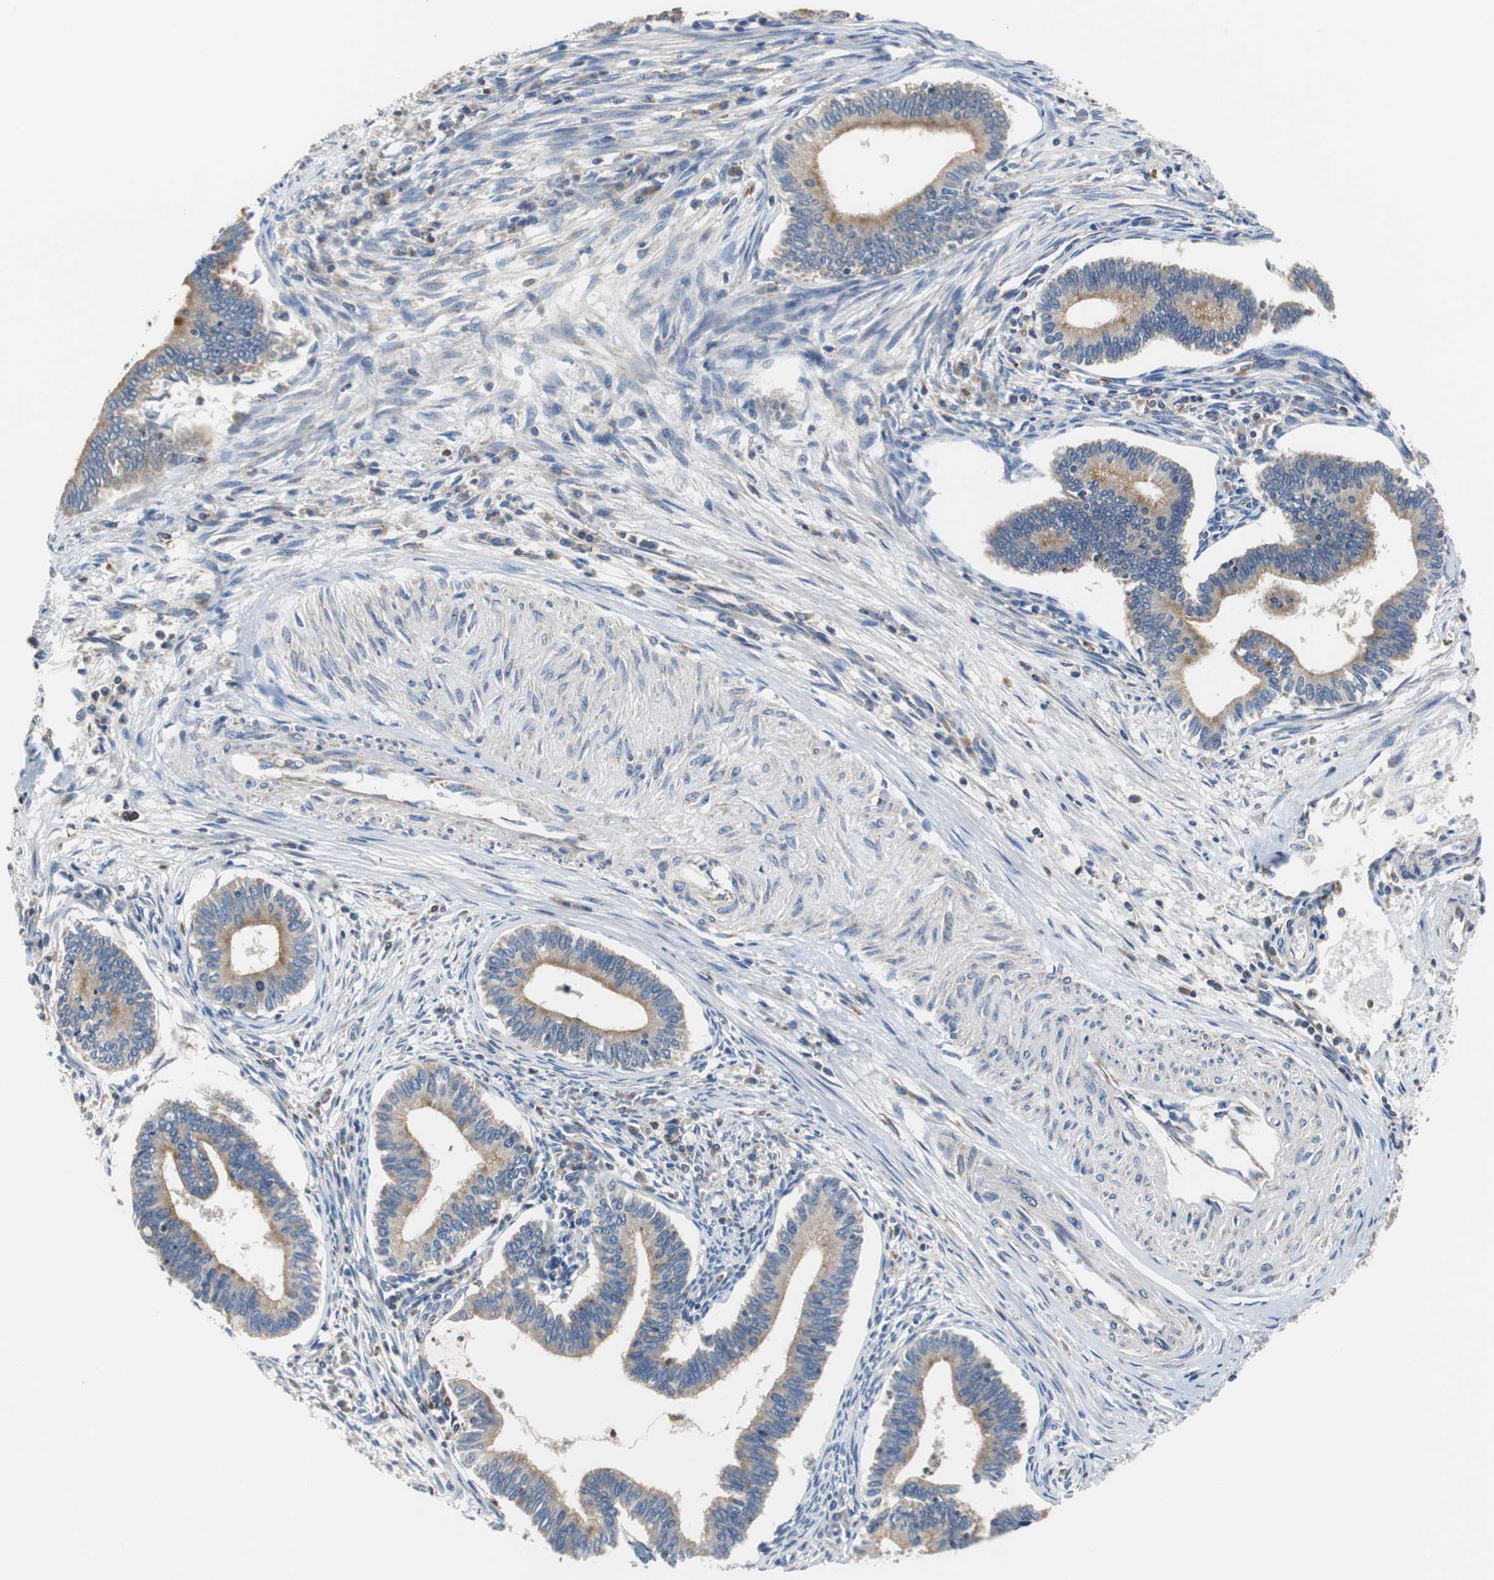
{"staining": {"intensity": "moderate", "quantity": ">75%", "location": "cytoplasmic/membranous"}, "tissue": "cervical cancer", "cell_type": "Tumor cells", "image_type": "cancer", "snomed": [{"axis": "morphology", "description": "Adenocarcinoma, NOS"}, {"axis": "topography", "description": "Cervix"}], "caption": "DAB immunohistochemical staining of cervical cancer (adenocarcinoma) demonstrates moderate cytoplasmic/membranous protein staining in approximately >75% of tumor cells.", "gene": "VAMP8", "patient": {"sex": "female", "age": 36}}